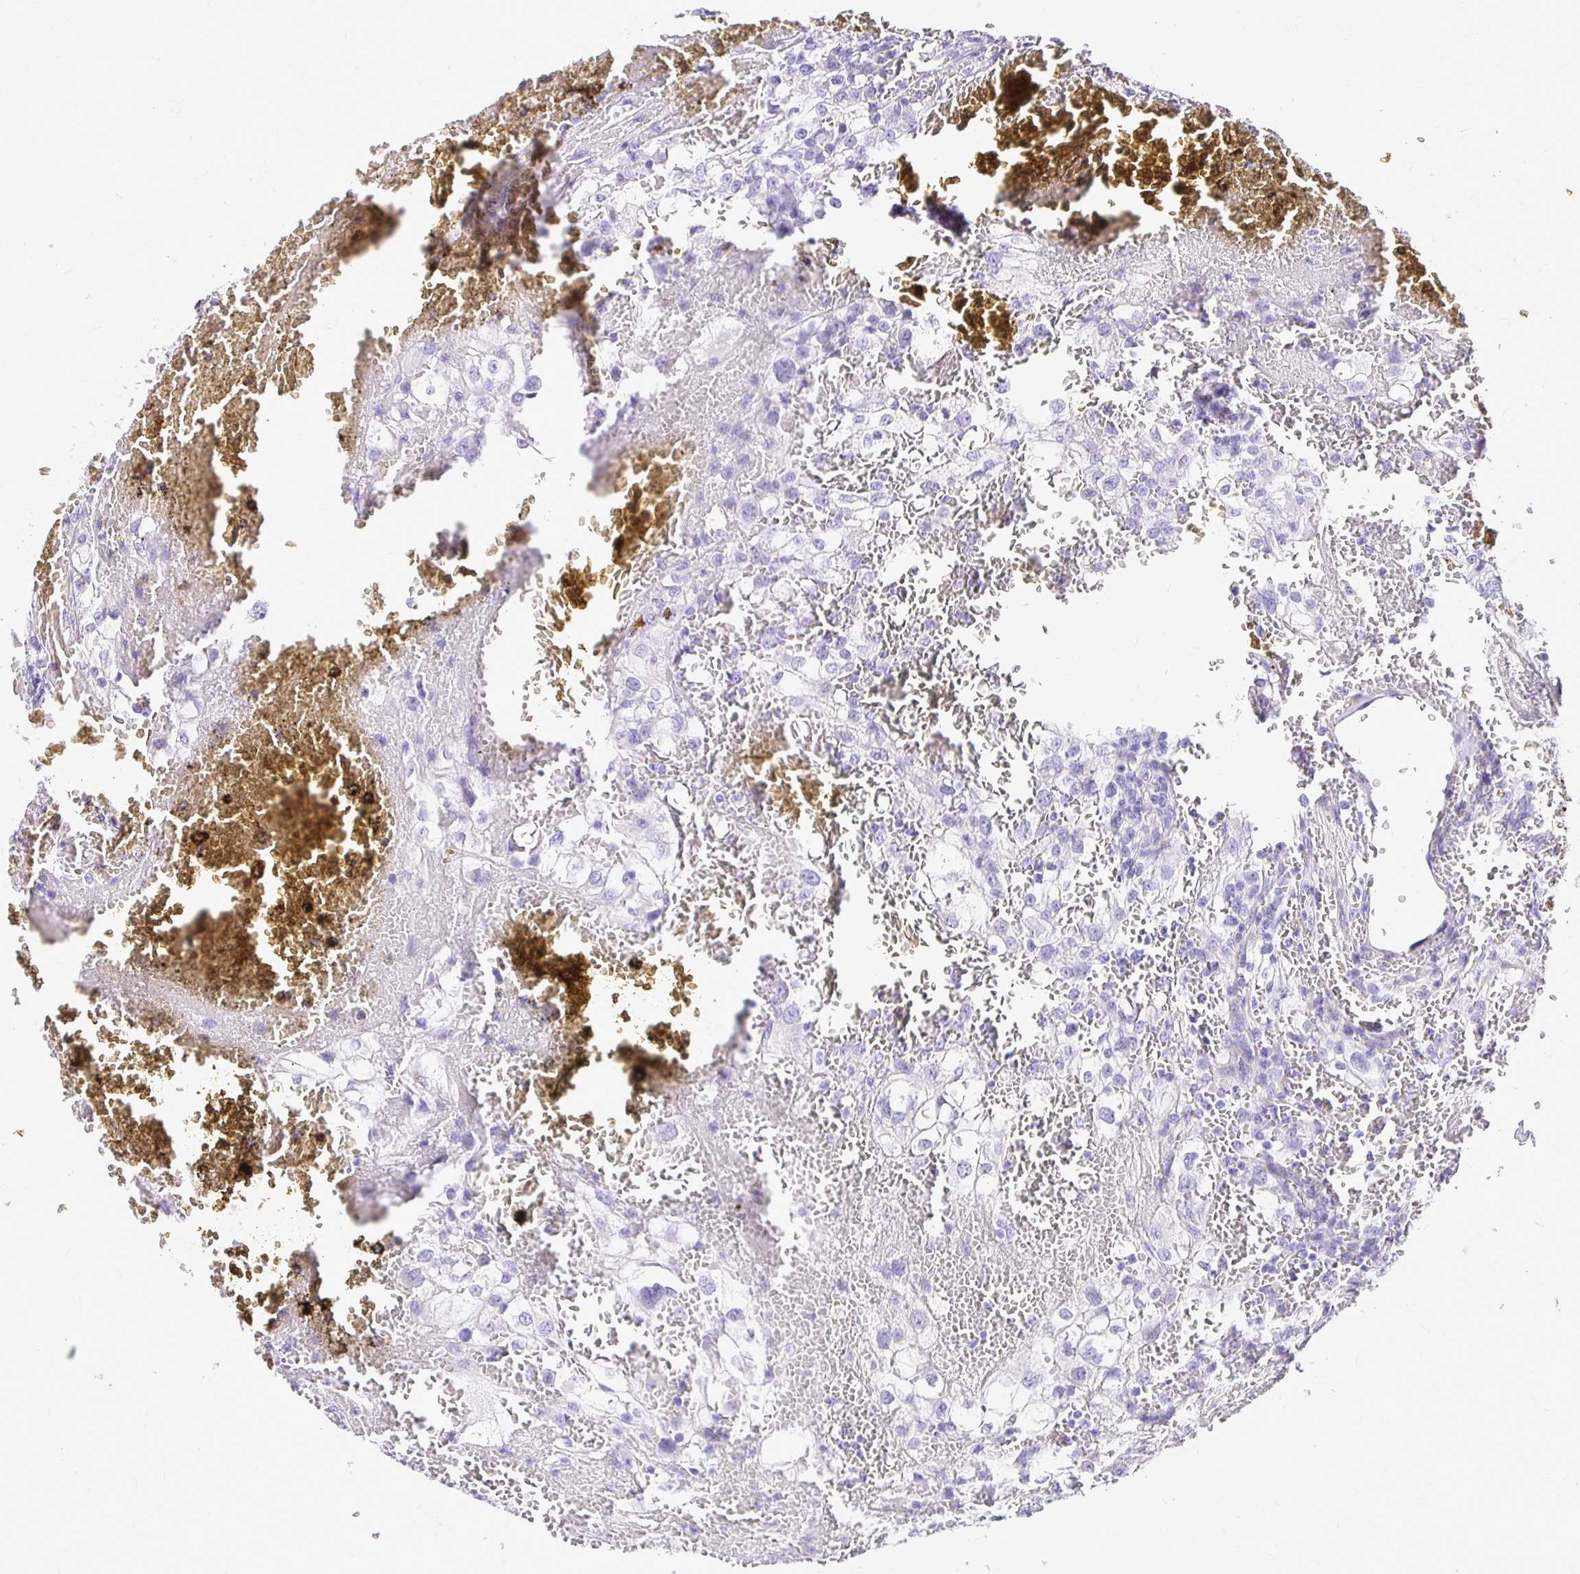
{"staining": {"intensity": "negative", "quantity": "none", "location": "none"}, "tissue": "renal cancer", "cell_type": "Tumor cells", "image_type": "cancer", "snomed": [{"axis": "morphology", "description": "Adenocarcinoma, NOS"}, {"axis": "topography", "description": "Kidney"}], "caption": "Image shows no protein positivity in tumor cells of renal cancer tissue.", "gene": "TAF1D", "patient": {"sex": "female", "age": 74}}